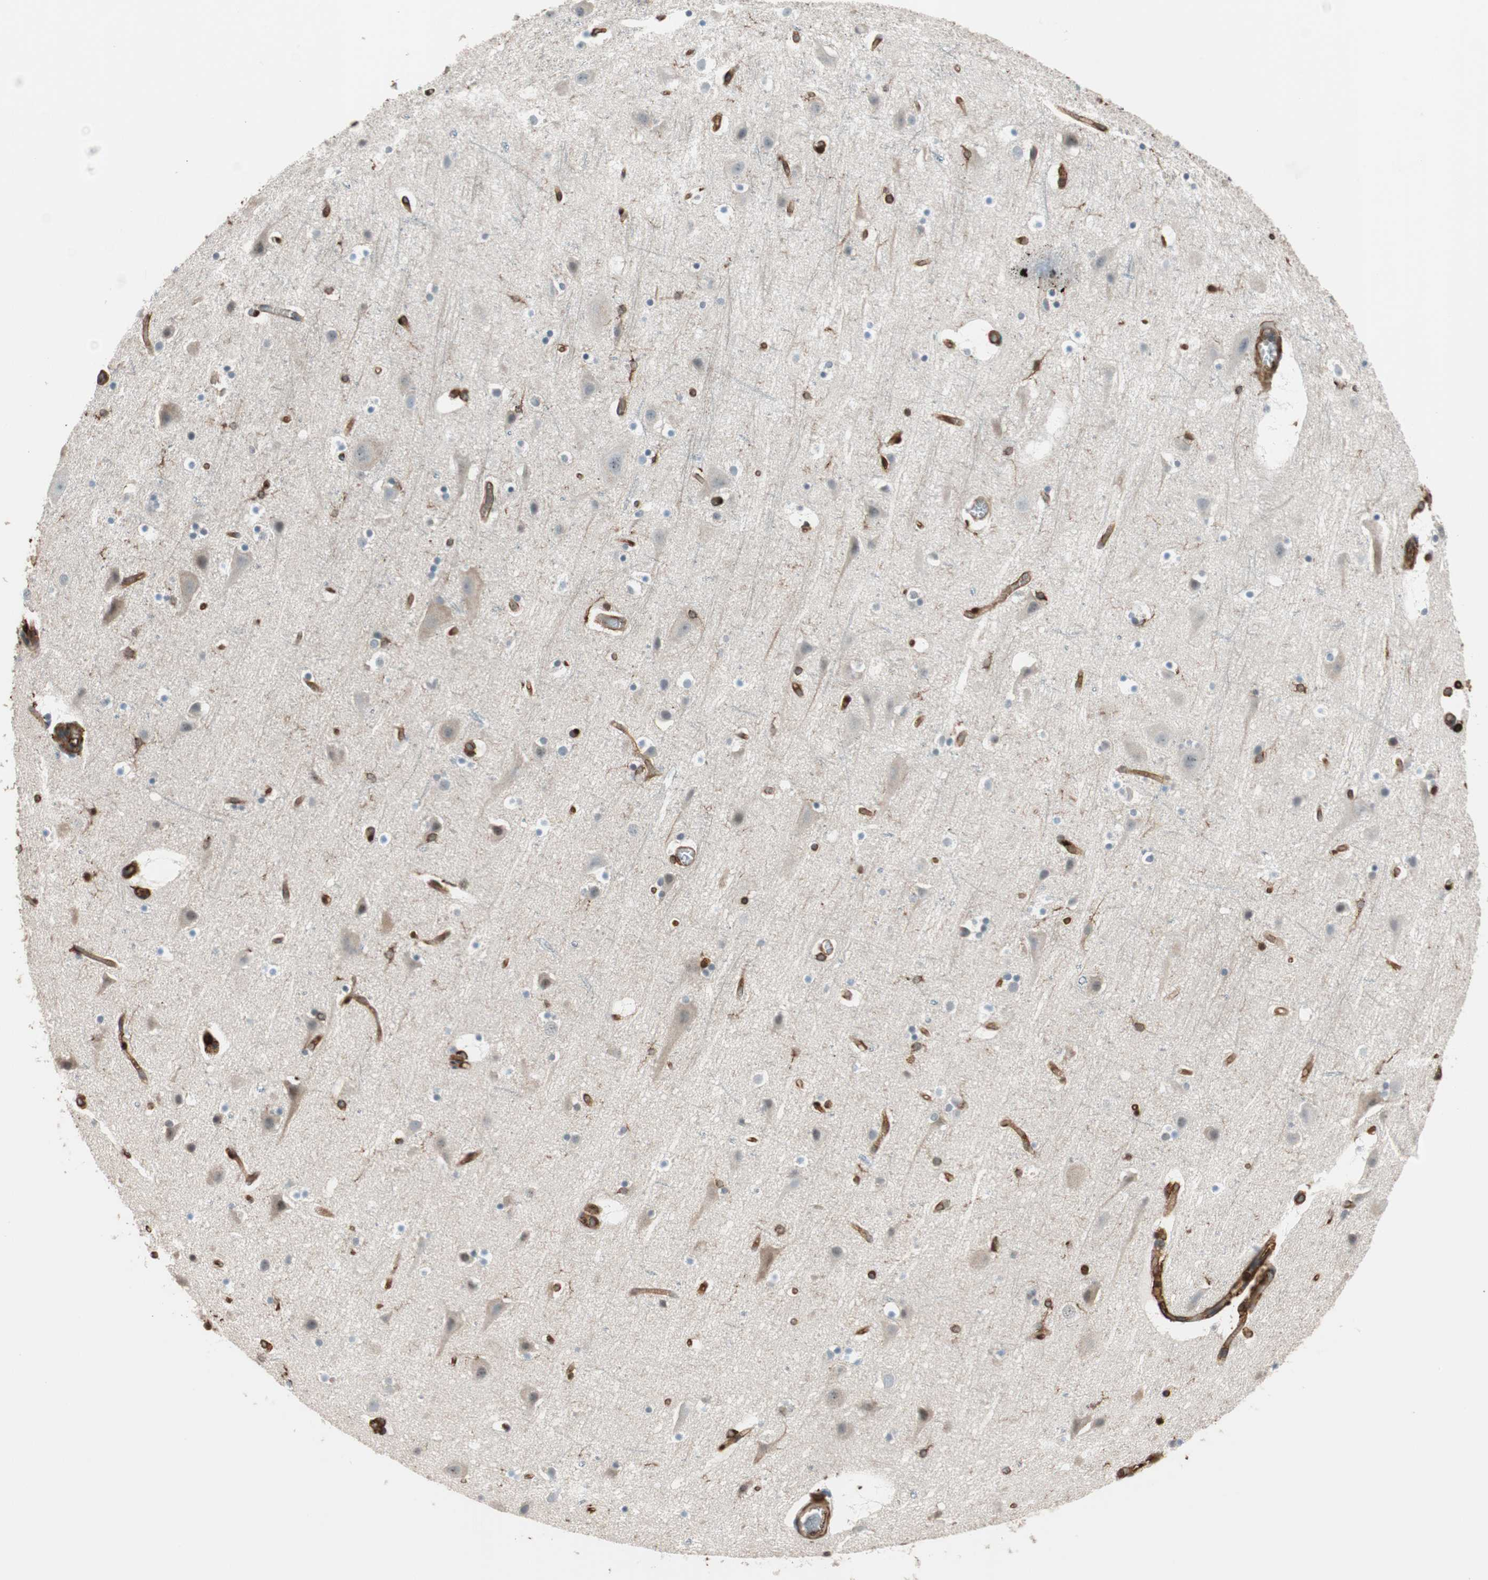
{"staining": {"intensity": "strong", "quantity": ">75%", "location": "cytoplasmic/membranous"}, "tissue": "cerebral cortex", "cell_type": "Endothelial cells", "image_type": "normal", "snomed": [{"axis": "morphology", "description": "Normal tissue, NOS"}, {"axis": "topography", "description": "Cerebral cortex"}], "caption": "Immunohistochemistry (DAB) staining of unremarkable cerebral cortex exhibits strong cytoplasmic/membranous protein positivity in approximately >75% of endothelial cells.", "gene": "VASP", "patient": {"sex": "male", "age": 45}}